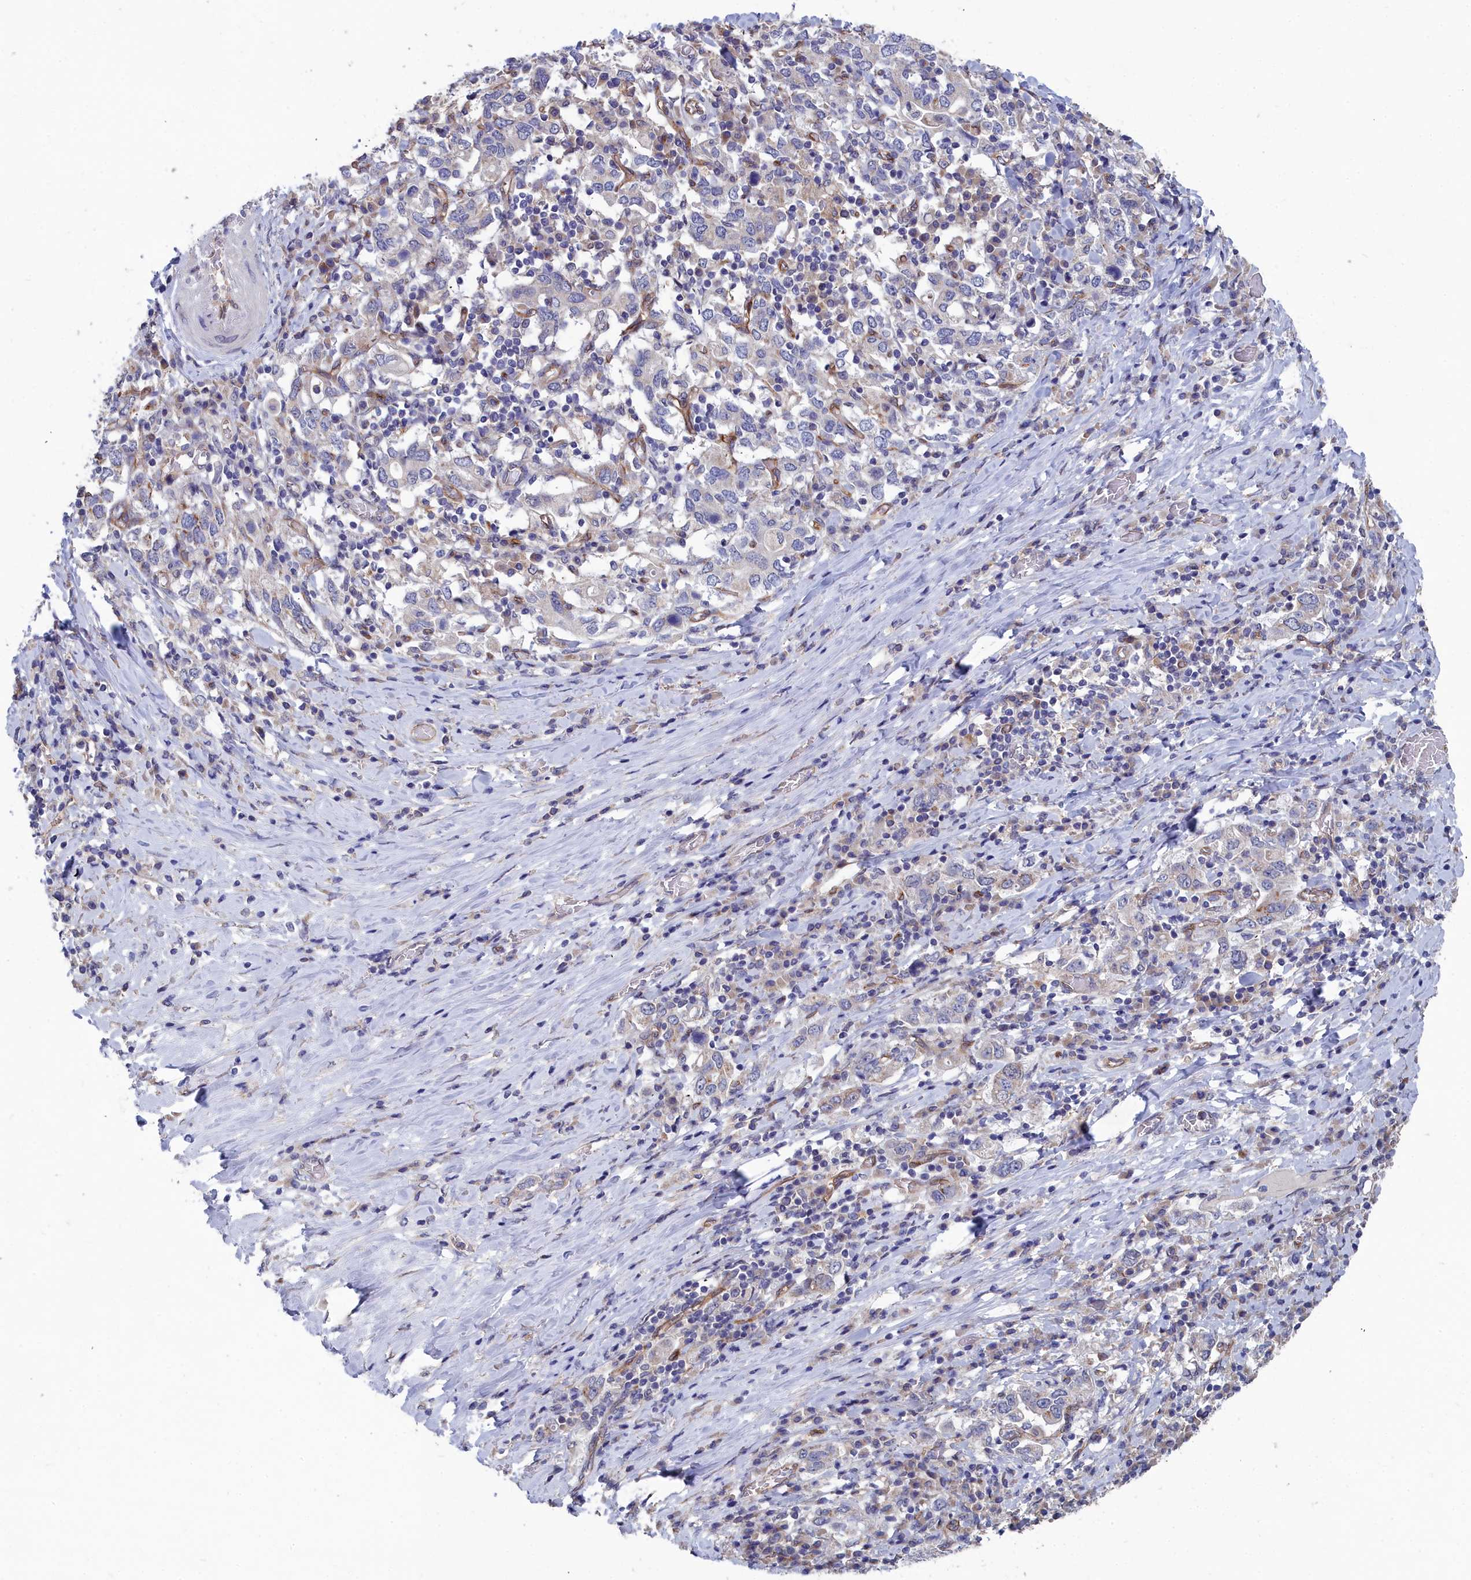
{"staining": {"intensity": "negative", "quantity": "none", "location": "none"}, "tissue": "stomach cancer", "cell_type": "Tumor cells", "image_type": "cancer", "snomed": [{"axis": "morphology", "description": "Adenocarcinoma, NOS"}, {"axis": "topography", "description": "Stomach, upper"}, {"axis": "topography", "description": "Stomach"}], "caption": "Tumor cells show no significant protein expression in stomach cancer. (Brightfield microscopy of DAB (3,3'-diaminobenzidine) immunohistochemistry at high magnification).", "gene": "RDX", "patient": {"sex": "male", "age": 62}}